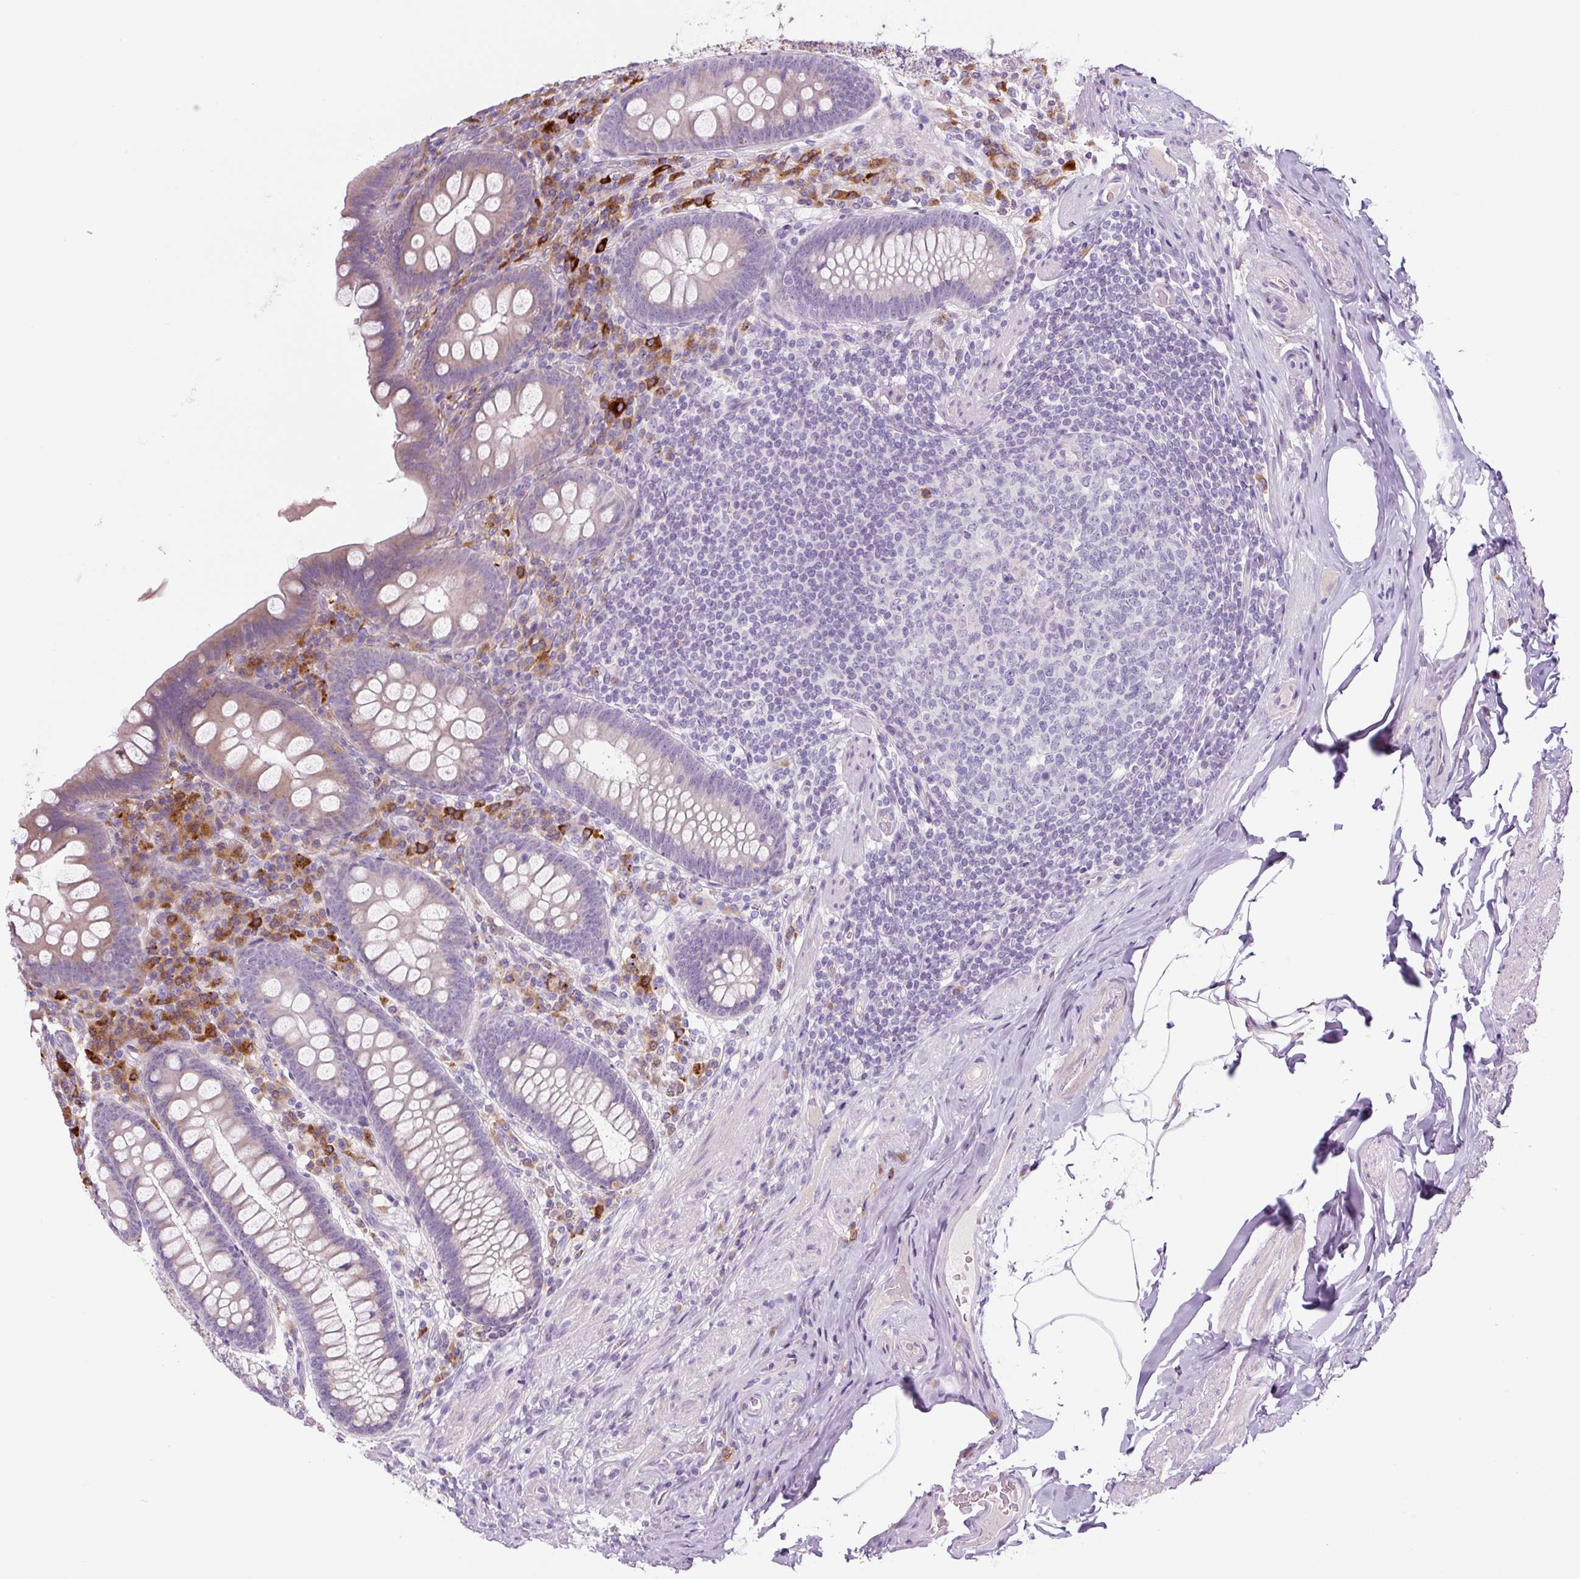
{"staining": {"intensity": "moderate", "quantity": "<25%", "location": "cytoplasmic/membranous"}, "tissue": "appendix", "cell_type": "Glandular cells", "image_type": "normal", "snomed": [{"axis": "morphology", "description": "Normal tissue, NOS"}, {"axis": "topography", "description": "Appendix"}], "caption": "Immunohistochemistry (IHC) photomicrograph of normal human appendix stained for a protein (brown), which displays low levels of moderate cytoplasmic/membranous expression in approximately <25% of glandular cells.", "gene": "FUT10", "patient": {"sex": "male", "age": 71}}